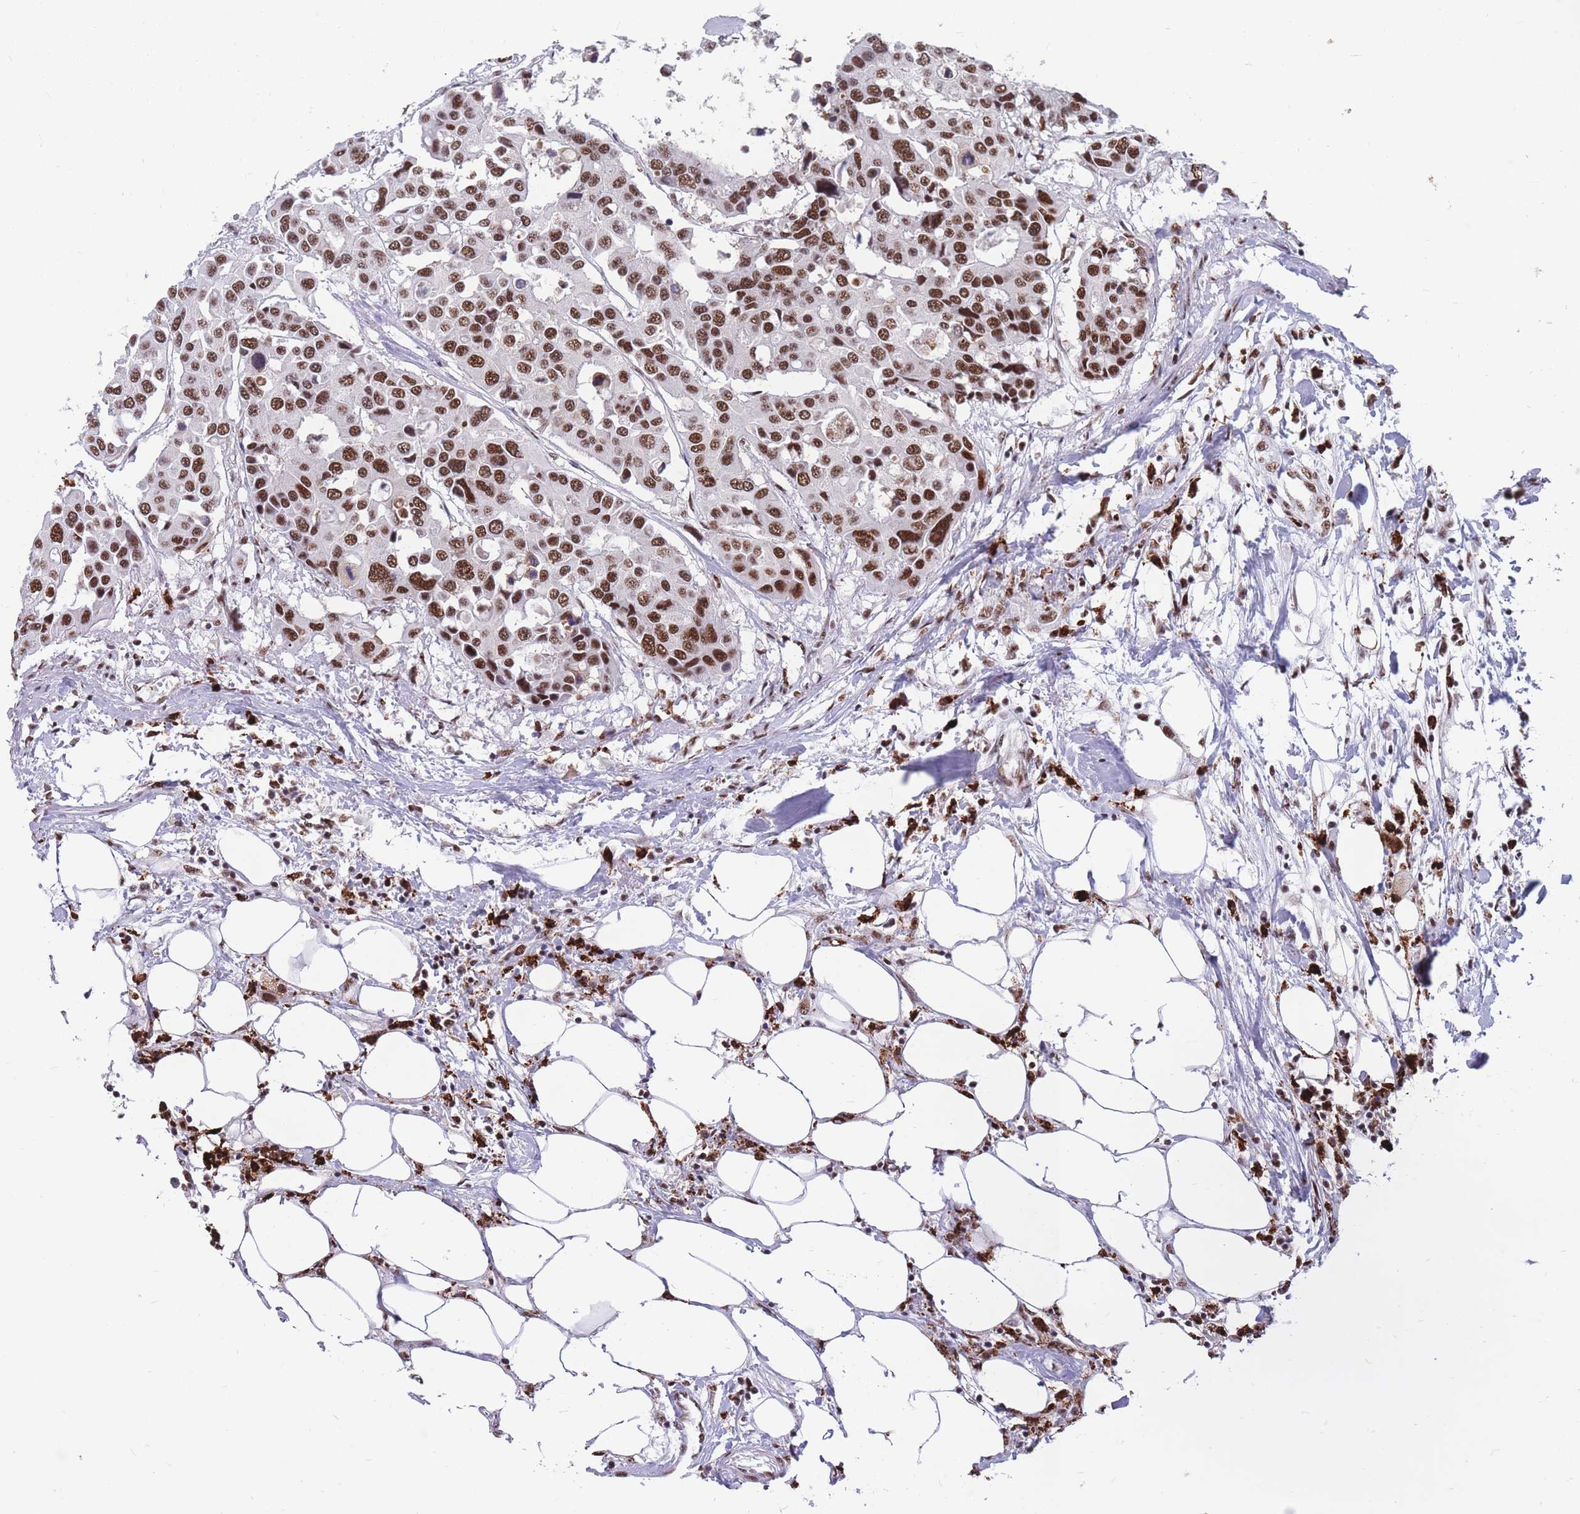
{"staining": {"intensity": "strong", "quantity": ">75%", "location": "nuclear"}, "tissue": "colorectal cancer", "cell_type": "Tumor cells", "image_type": "cancer", "snomed": [{"axis": "morphology", "description": "Adenocarcinoma, NOS"}, {"axis": "topography", "description": "Colon"}], "caption": "A high-resolution image shows immunohistochemistry (IHC) staining of colorectal cancer (adenocarcinoma), which displays strong nuclear positivity in about >75% of tumor cells.", "gene": "PRPF19", "patient": {"sex": "male", "age": 77}}